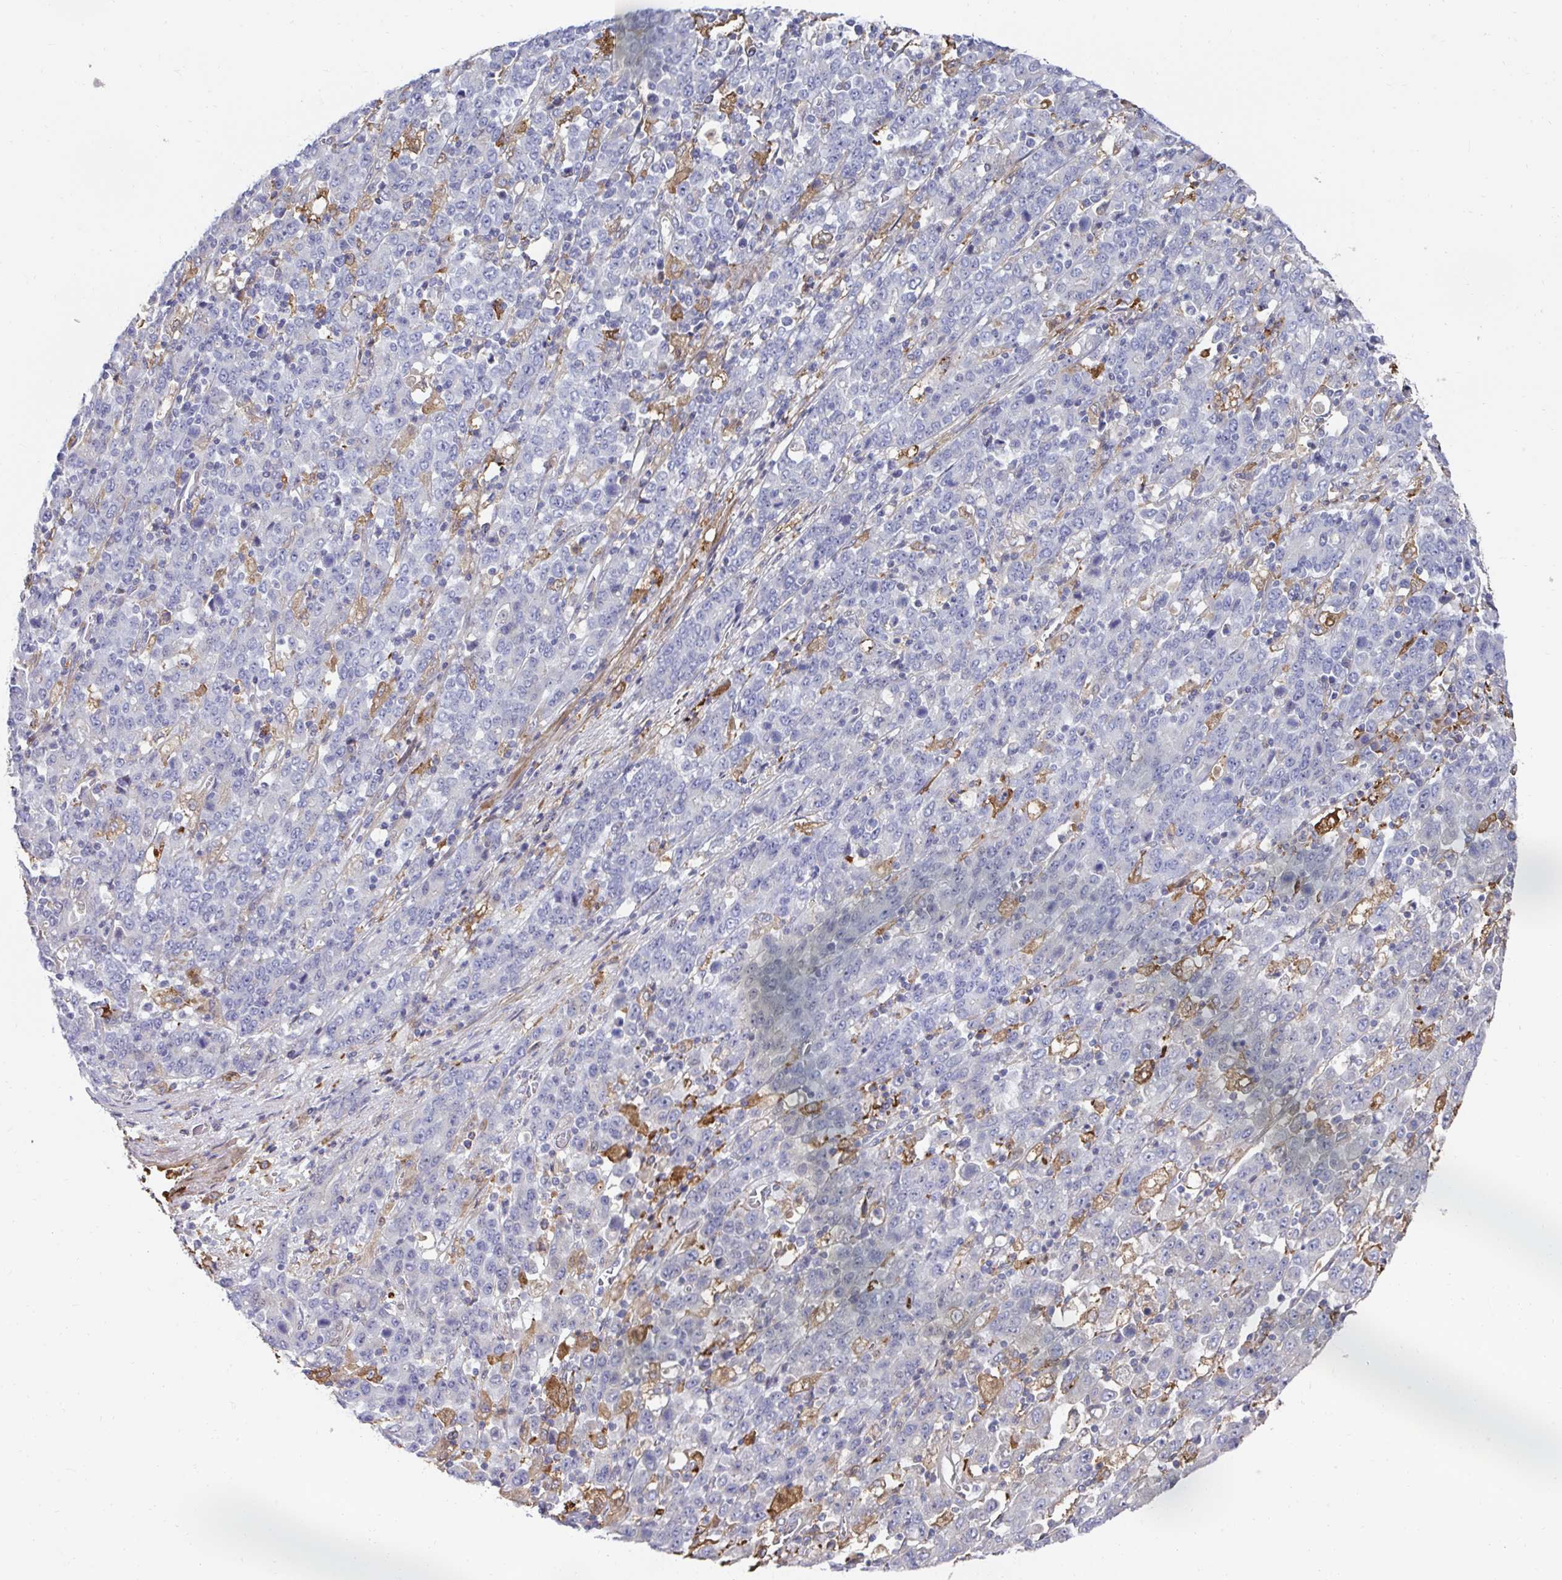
{"staining": {"intensity": "negative", "quantity": "none", "location": "none"}, "tissue": "stomach cancer", "cell_type": "Tumor cells", "image_type": "cancer", "snomed": [{"axis": "morphology", "description": "Adenocarcinoma, NOS"}, {"axis": "topography", "description": "Stomach, upper"}], "caption": "This is an immunohistochemistry (IHC) histopathology image of human stomach cancer (adenocarcinoma). There is no positivity in tumor cells.", "gene": "FBXL13", "patient": {"sex": "male", "age": 69}}